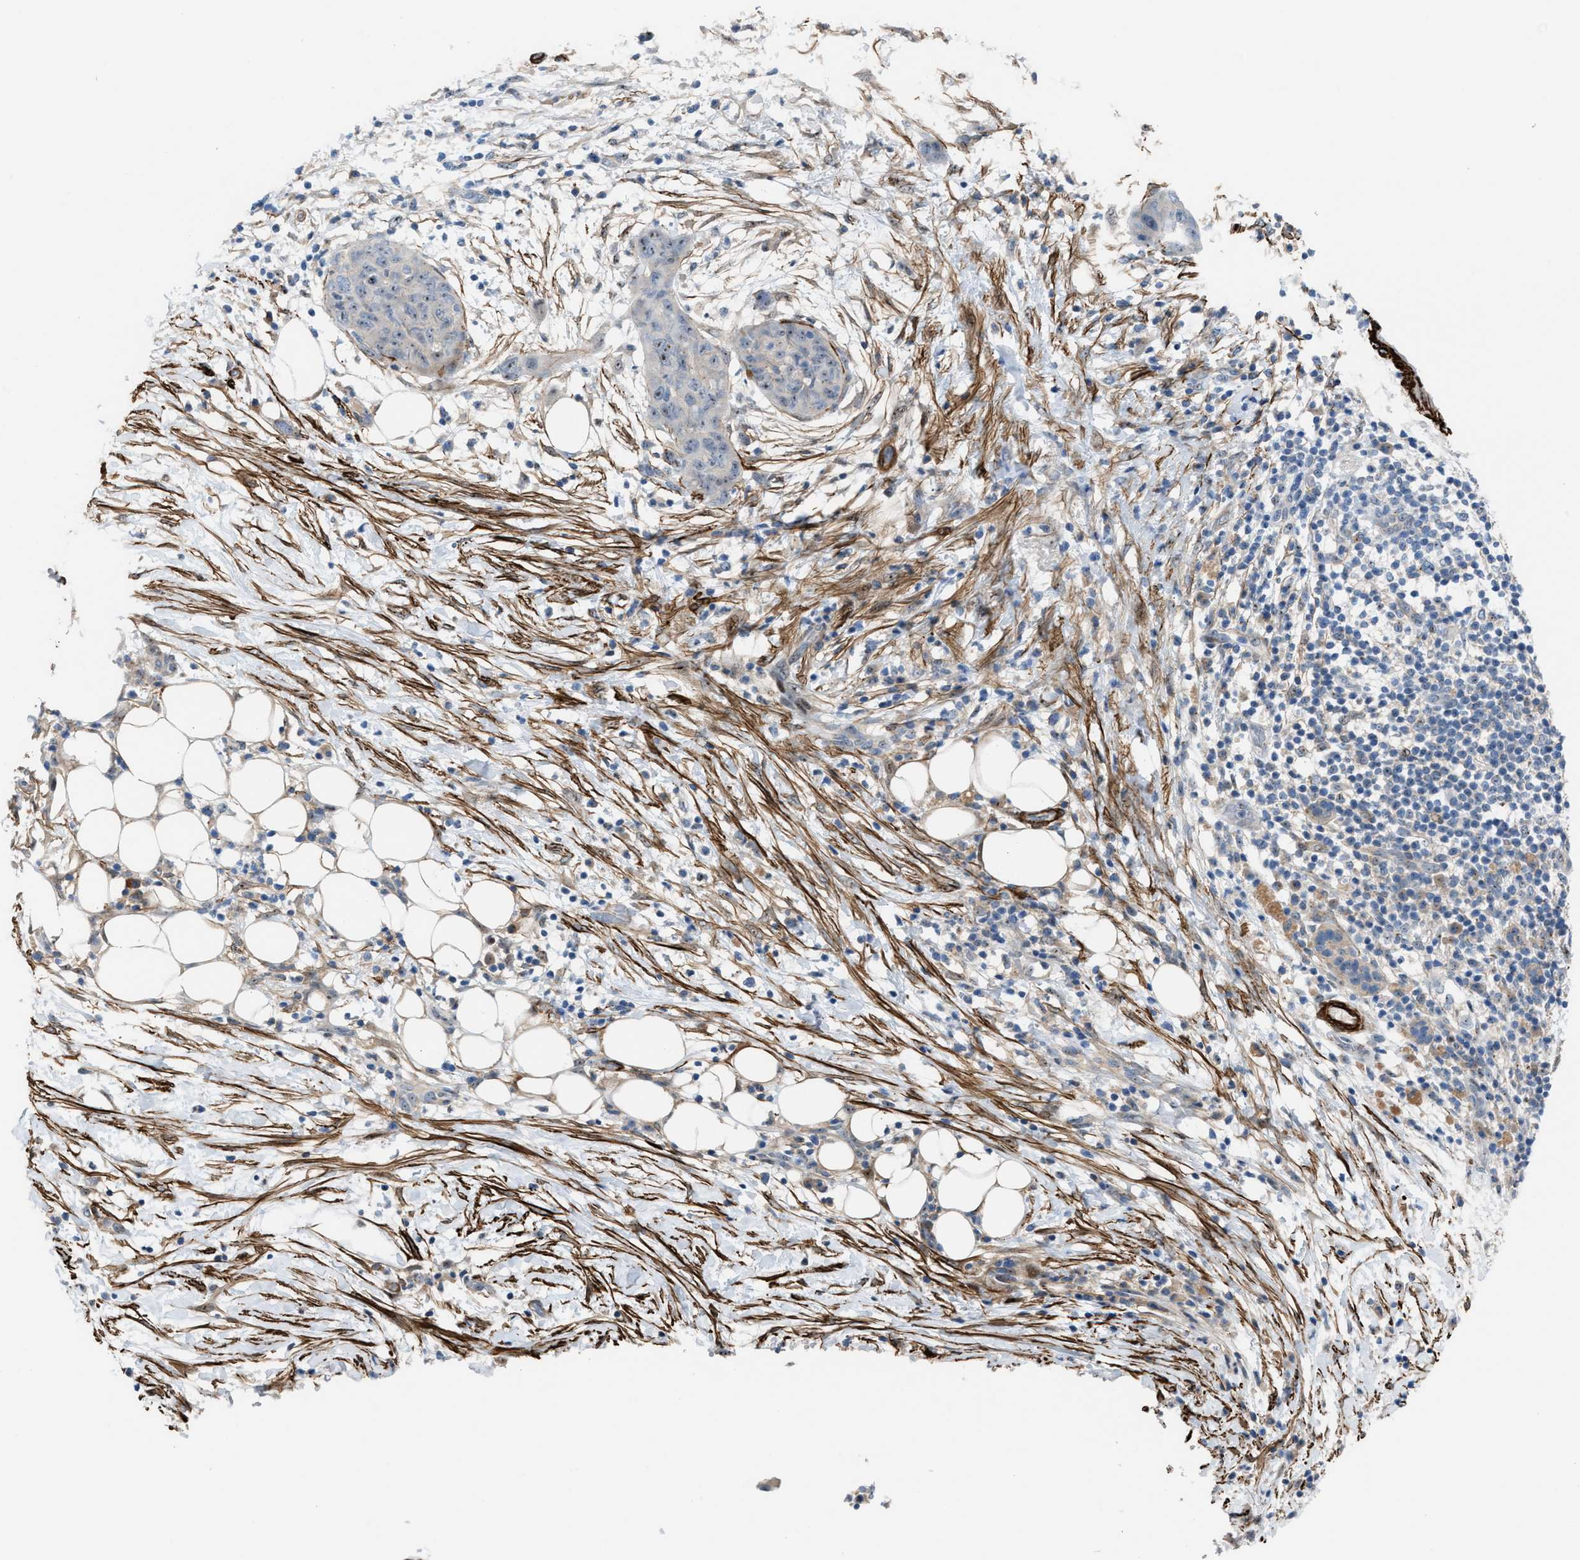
{"staining": {"intensity": "moderate", "quantity": "<25%", "location": "nuclear"}, "tissue": "pancreatic cancer", "cell_type": "Tumor cells", "image_type": "cancer", "snomed": [{"axis": "morphology", "description": "Adenocarcinoma, NOS"}, {"axis": "topography", "description": "Pancreas"}], "caption": "Moderate nuclear protein staining is identified in approximately <25% of tumor cells in pancreatic adenocarcinoma.", "gene": "NQO2", "patient": {"sex": "female", "age": 78}}